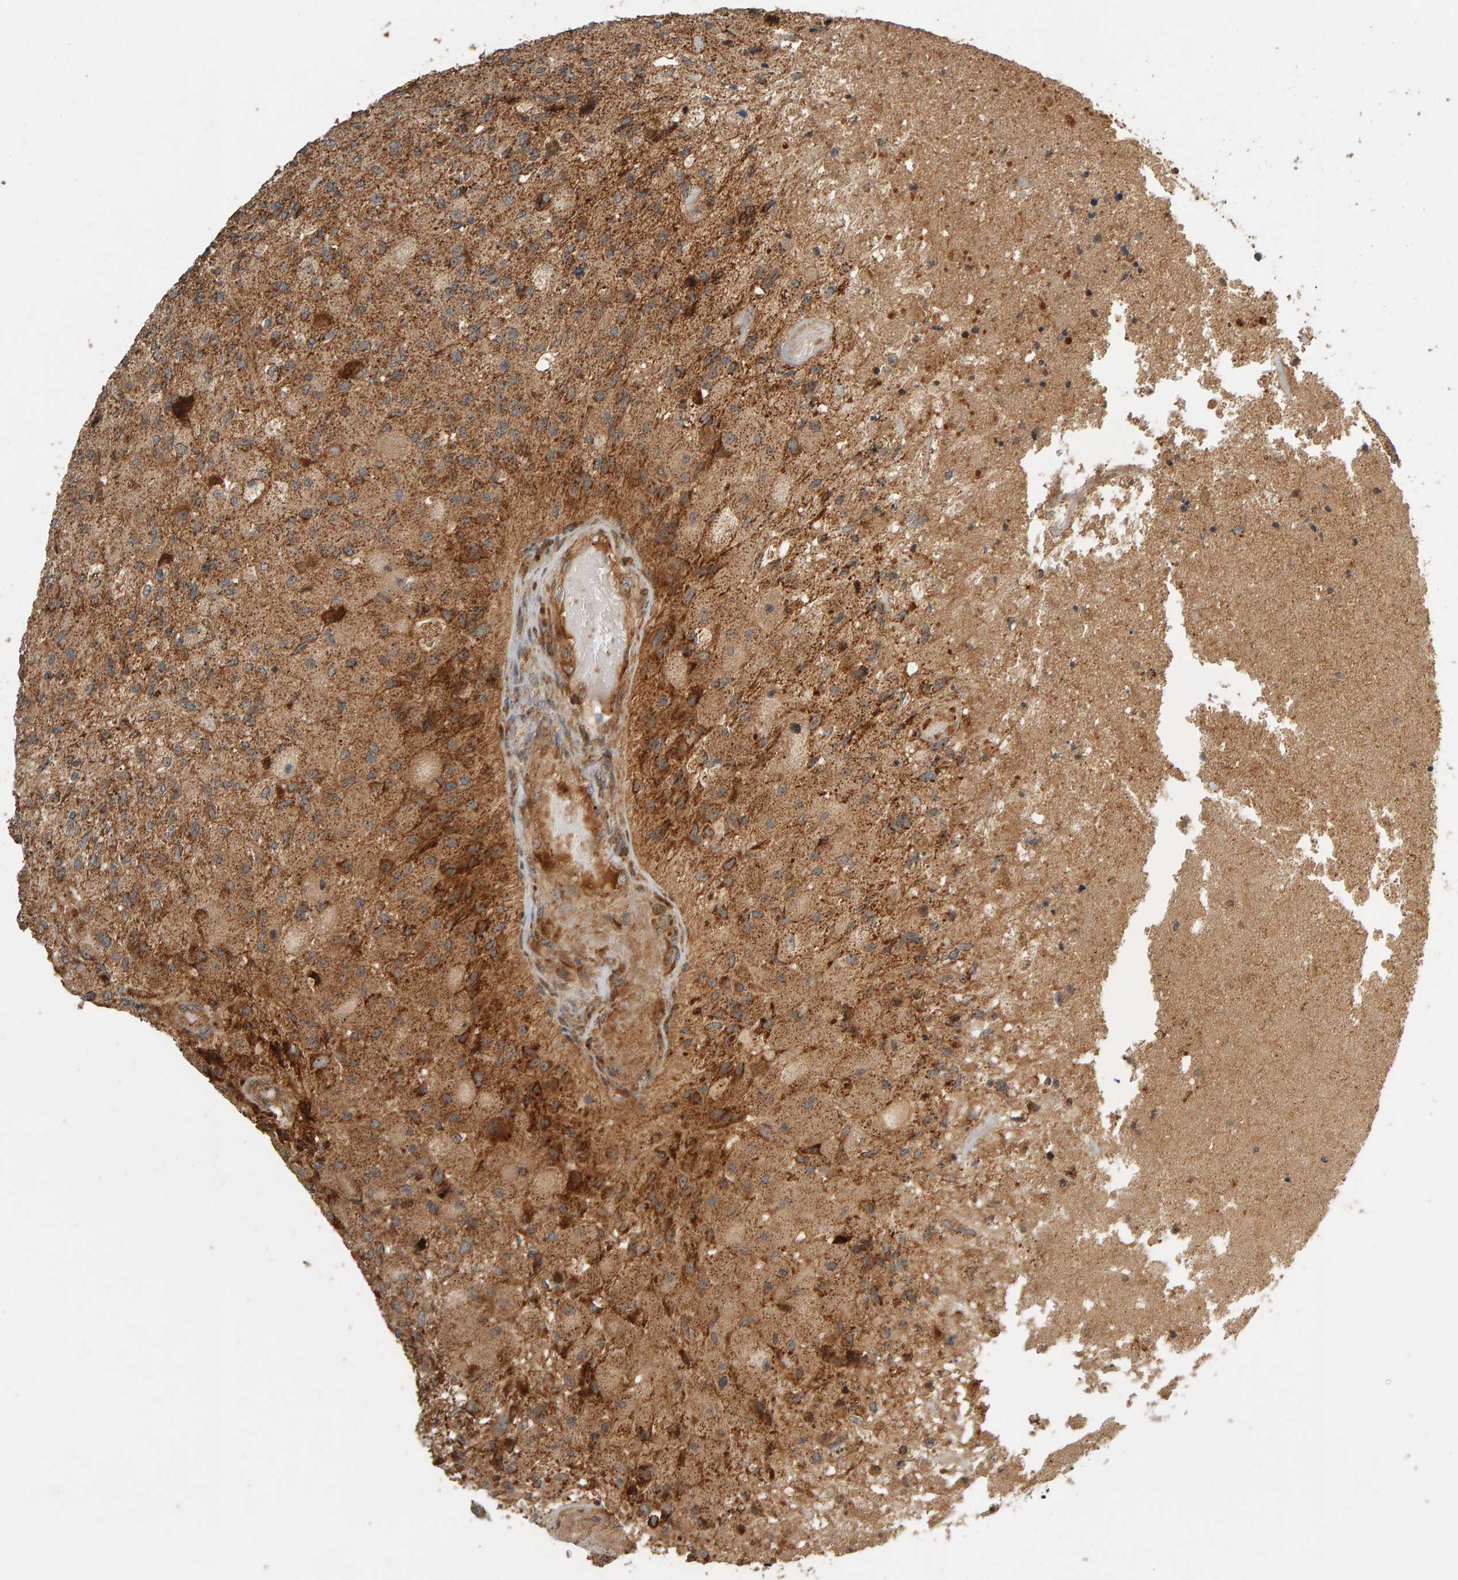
{"staining": {"intensity": "moderate", "quantity": ">75%", "location": "cytoplasmic/membranous"}, "tissue": "glioma", "cell_type": "Tumor cells", "image_type": "cancer", "snomed": [{"axis": "morphology", "description": "Normal tissue, NOS"}, {"axis": "morphology", "description": "Glioma, malignant, High grade"}, {"axis": "topography", "description": "Cerebral cortex"}], "caption": "Moderate cytoplasmic/membranous protein expression is identified in approximately >75% of tumor cells in malignant glioma (high-grade).", "gene": "ZFAND1", "patient": {"sex": "male", "age": 77}}